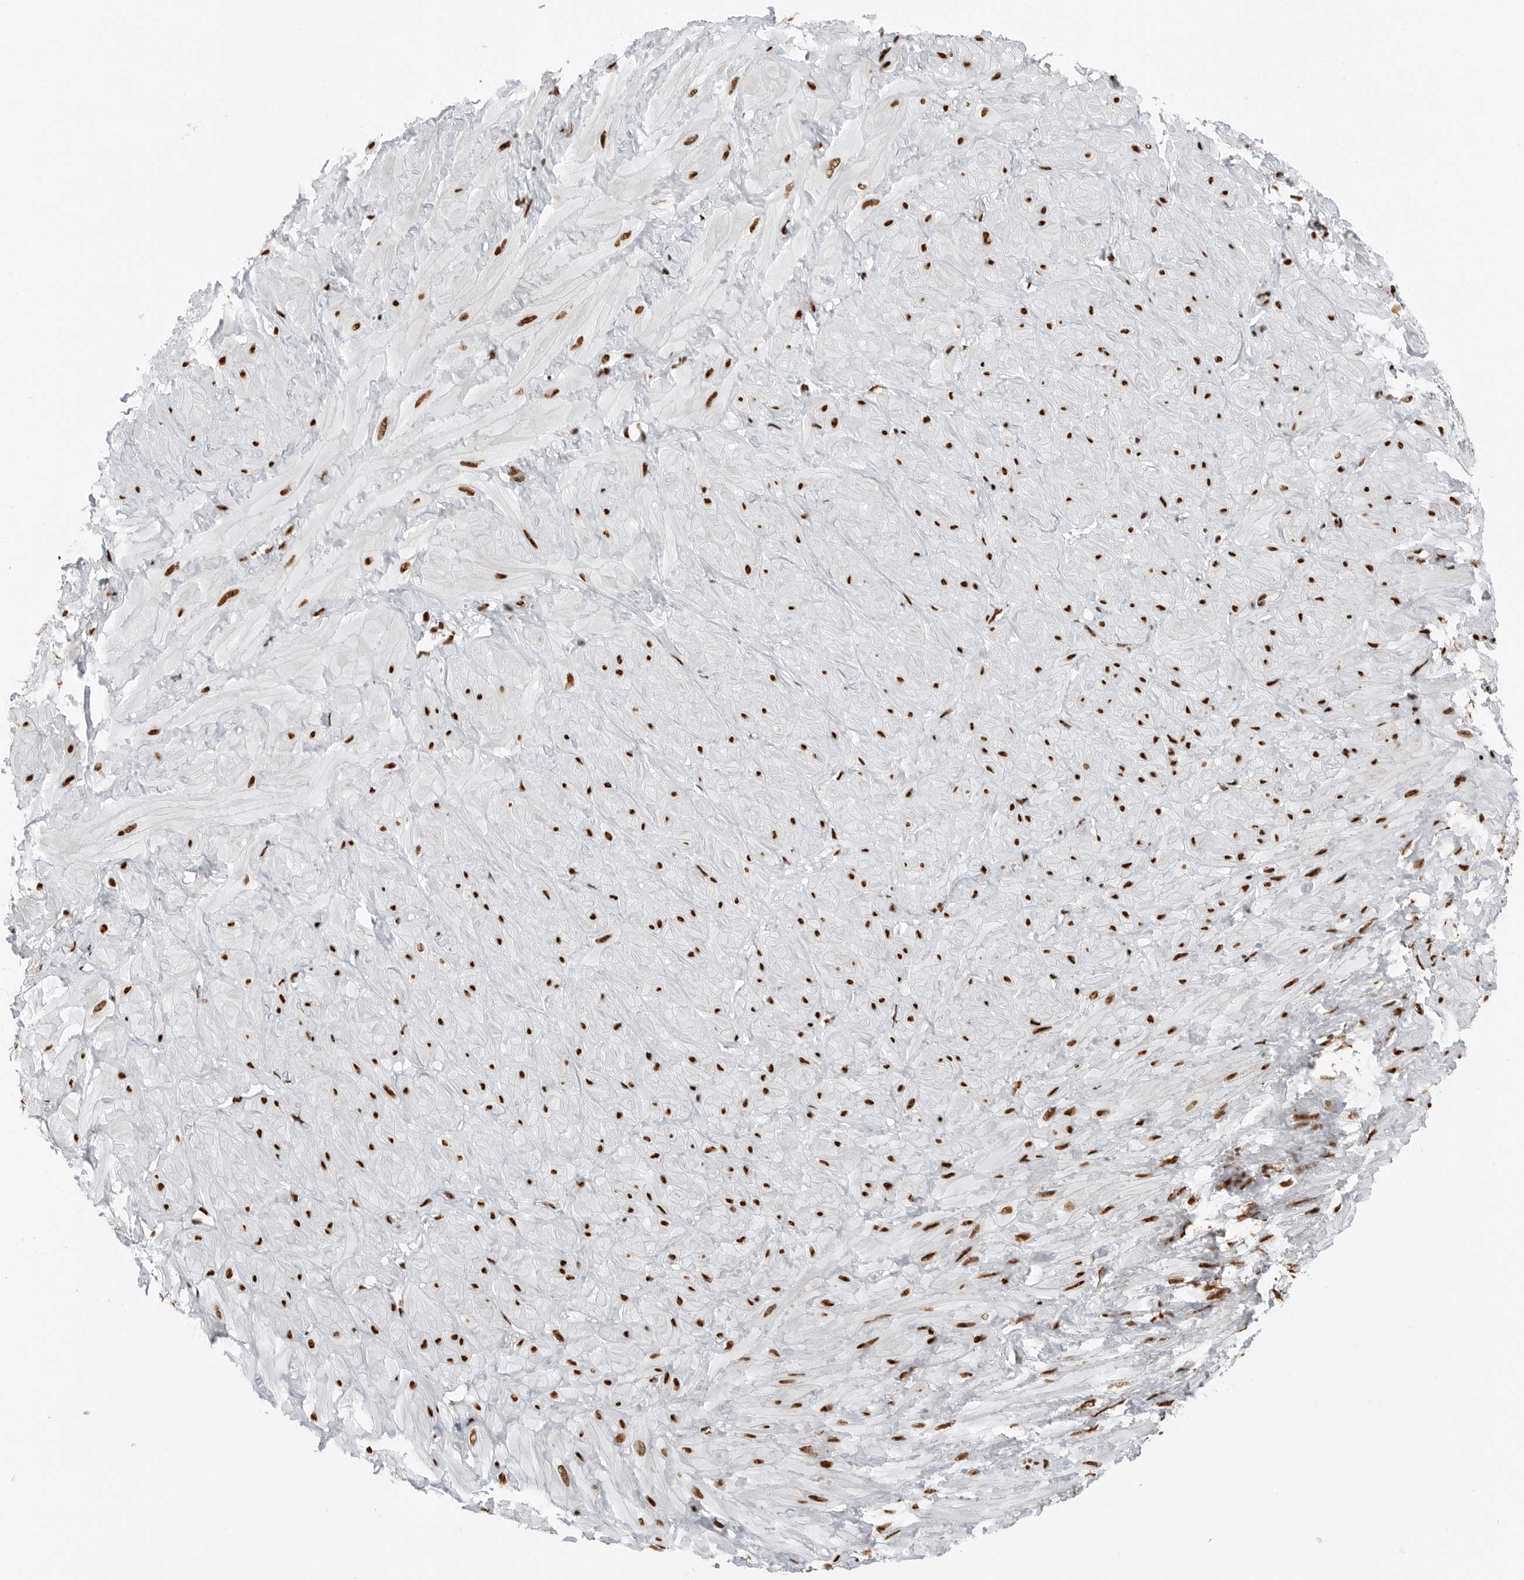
{"staining": {"intensity": "strong", "quantity": ">75%", "location": "nuclear"}, "tissue": "adipose tissue", "cell_type": "Adipocytes", "image_type": "normal", "snomed": [{"axis": "morphology", "description": "Normal tissue, NOS"}, {"axis": "topography", "description": "Adipose tissue"}, {"axis": "topography", "description": "Vascular tissue"}, {"axis": "topography", "description": "Peripheral nerve tissue"}], "caption": "High-magnification brightfield microscopy of unremarkable adipose tissue stained with DAB (brown) and counterstained with hematoxylin (blue). adipocytes exhibit strong nuclear staining is identified in approximately>75% of cells. (DAB IHC with brightfield microscopy, high magnification).", "gene": "BLZF1", "patient": {"sex": "male", "age": 25}}